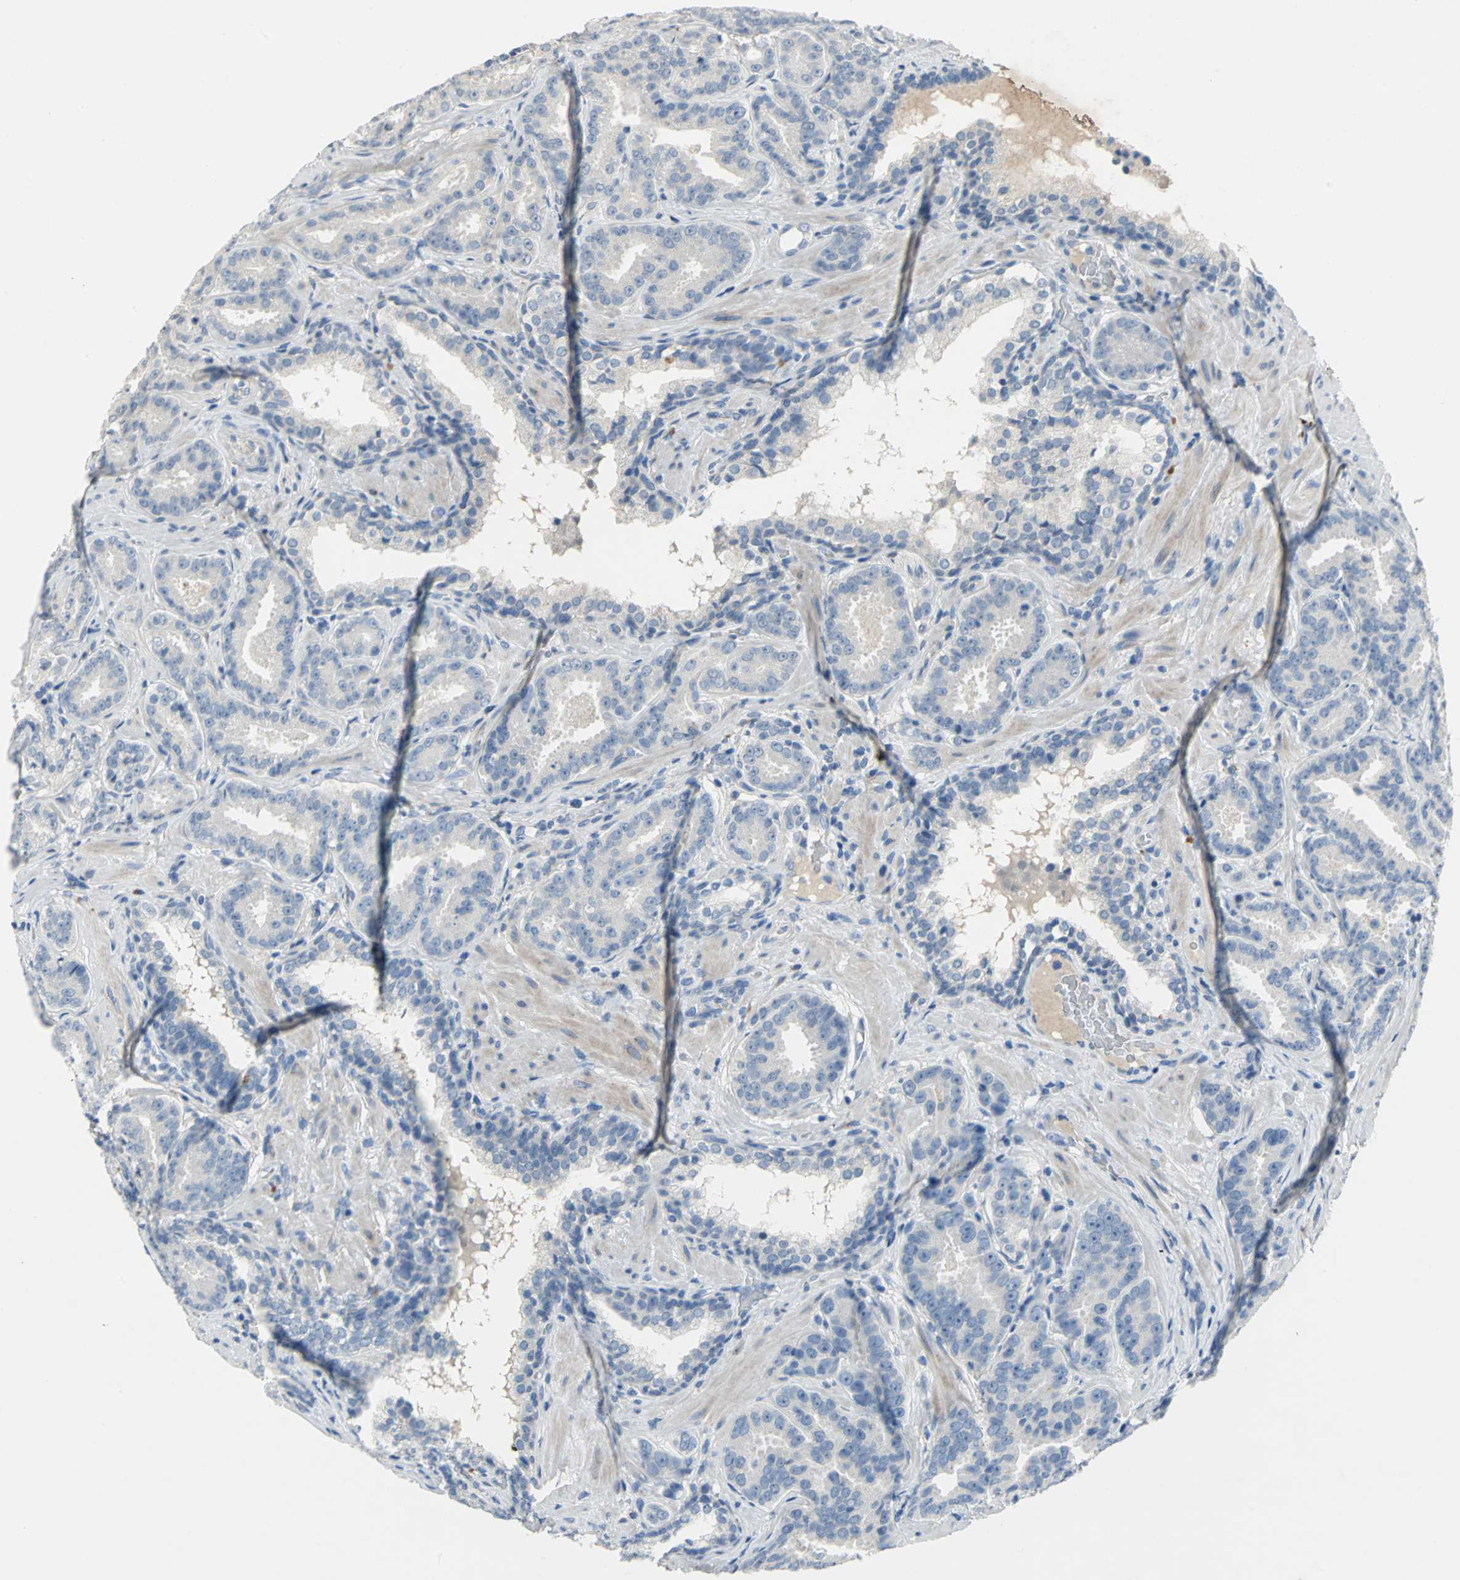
{"staining": {"intensity": "negative", "quantity": "none", "location": "none"}, "tissue": "prostate cancer", "cell_type": "Tumor cells", "image_type": "cancer", "snomed": [{"axis": "morphology", "description": "Adenocarcinoma, Low grade"}, {"axis": "topography", "description": "Prostate"}], "caption": "Image shows no significant protein expression in tumor cells of prostate cancer (adenocarcinoma (low-grade)).", "gene": "PTGDS", "patient": {"sex": "male", "age": 59}}